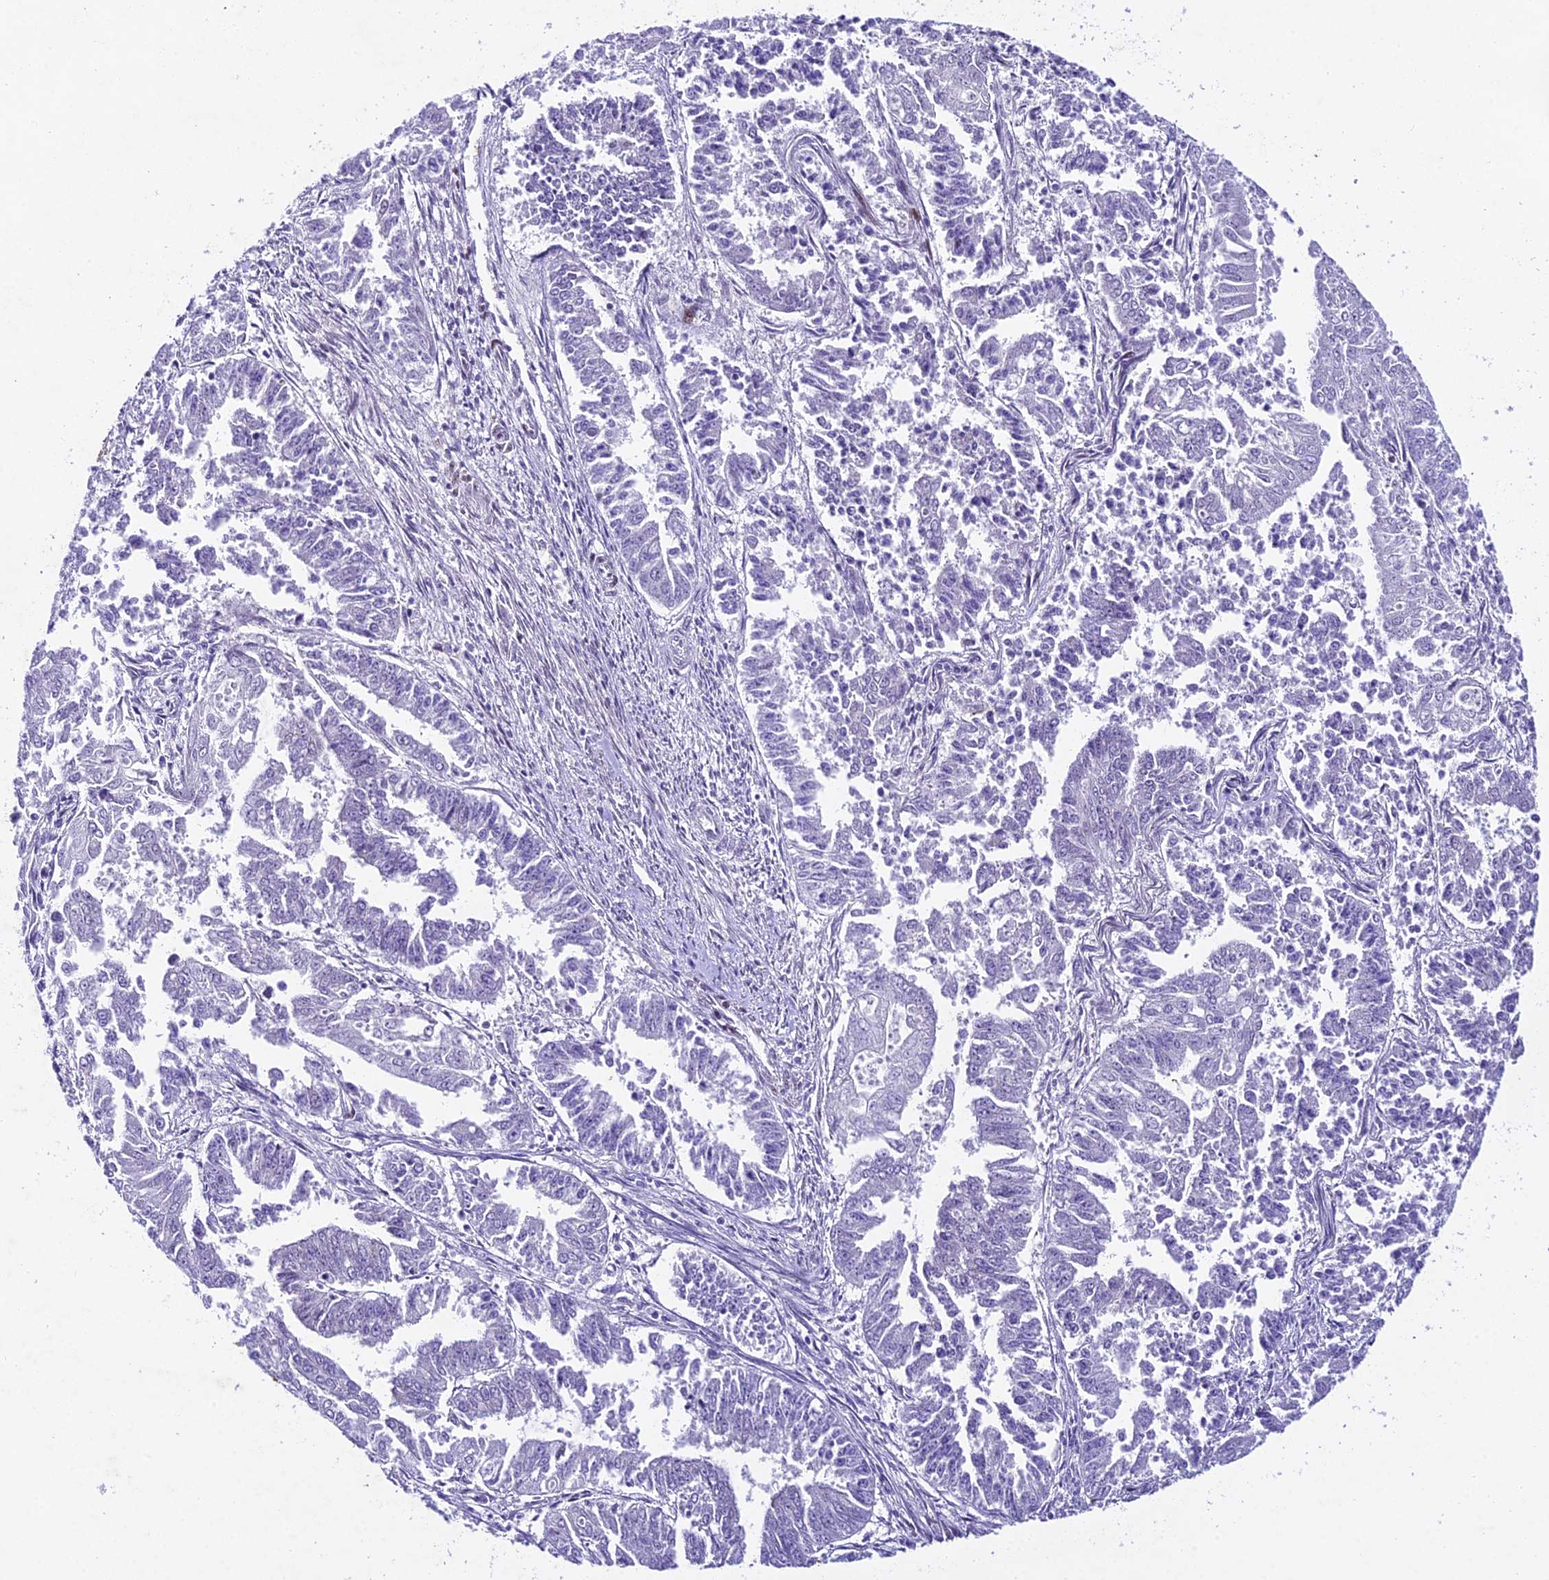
{"staining": {"intensity": "negative", "quantity": "none", "location": "none"}, "tissue": "endometrial cancer", "cell_type": "Tumor cells", "image_type": "cancer", "snomed": [{"axis": "morphology", "description": "Adenocarcinoma, NOS"}, {"axis": "topography", "description": "Endometrium"}], "caption": "This photomicrograph is of endometrial adenocarcinoma stained with IHC to label a protein in brown with the nuclei are counter-stained blue. There is no staining in tumor cells.", "gene": "IFT140", "patient": {"sex": "female", "age": 73}}